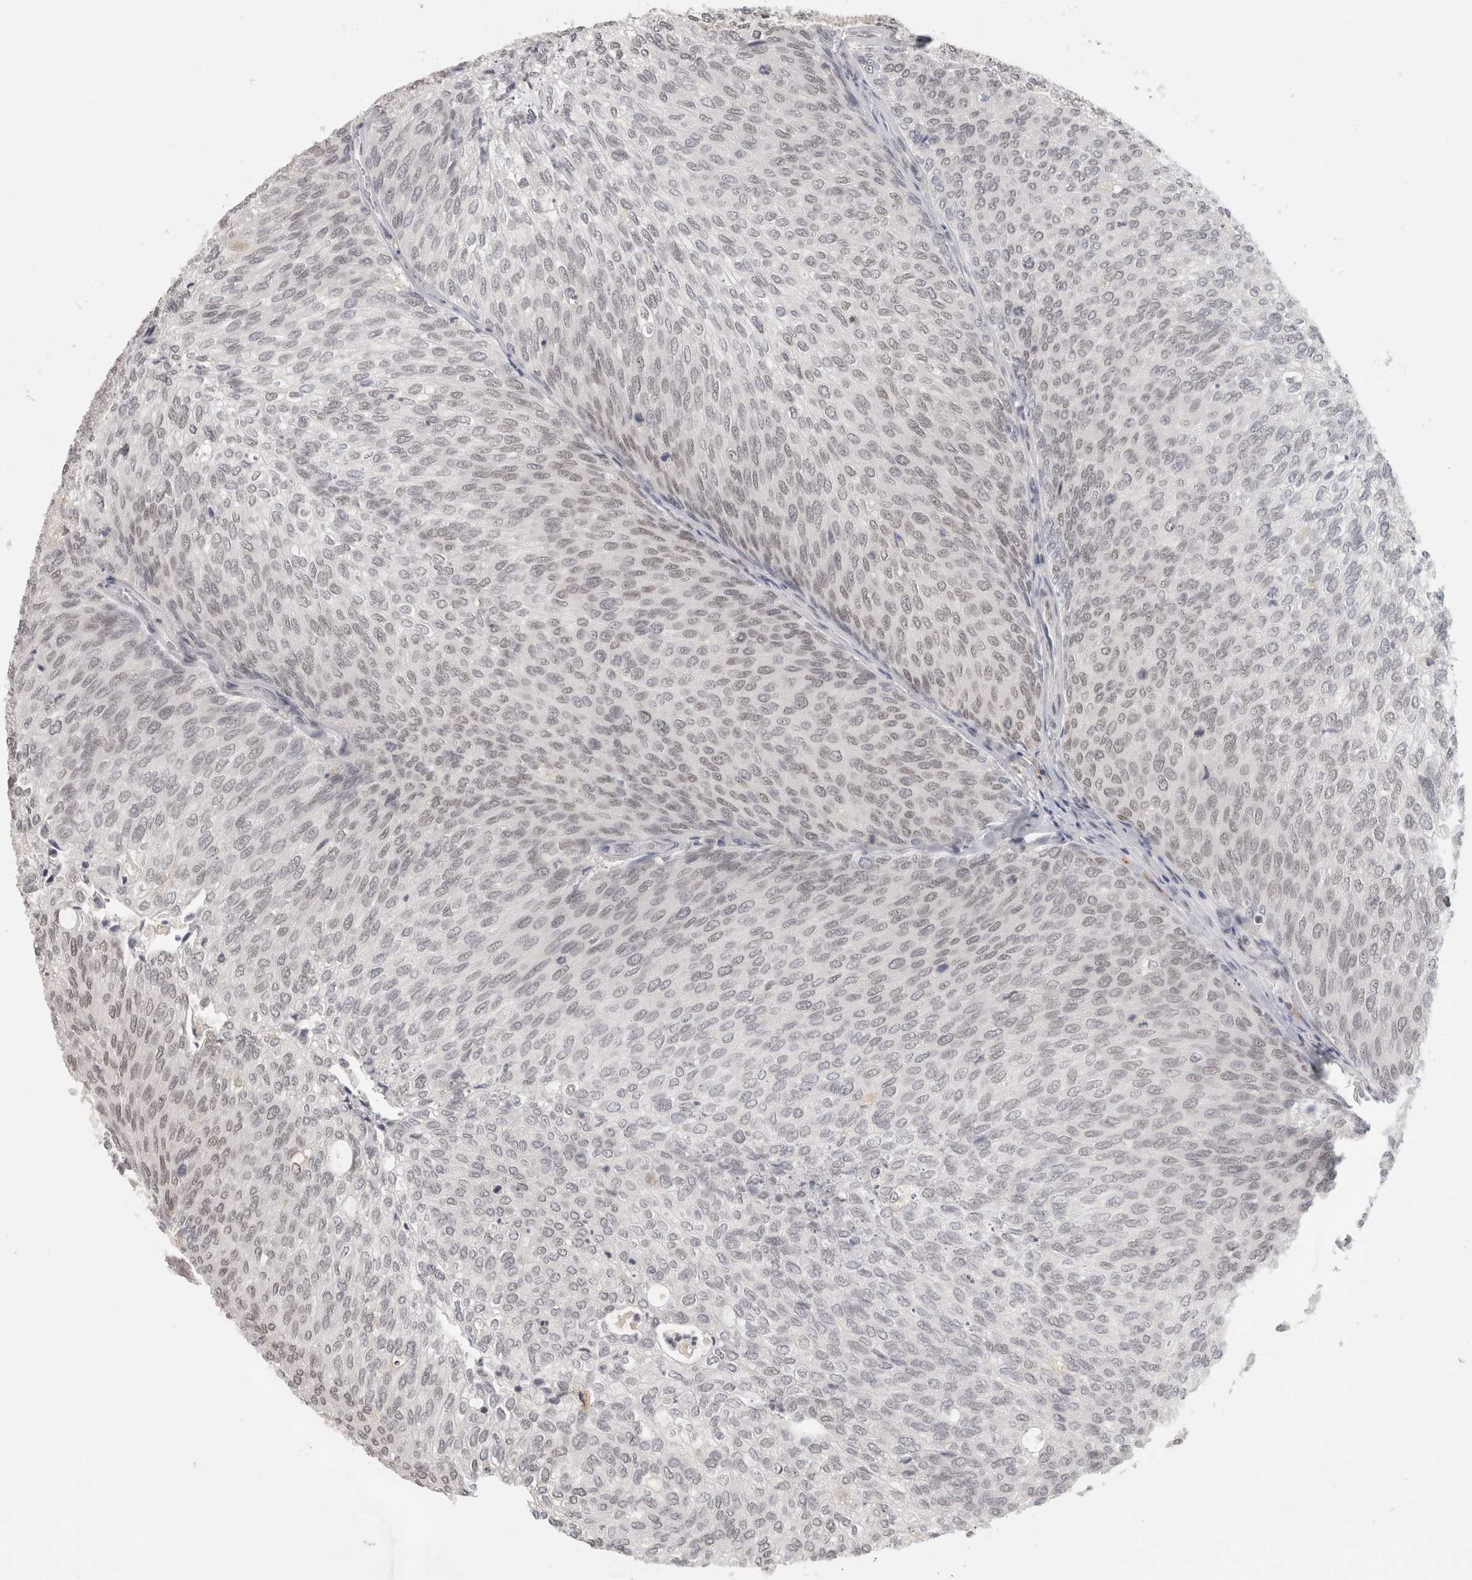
{"staining": {"intensity": "moderate", "quantity": "25%-75%", "location": "nuclear"}, "tissue": "urothelial cancer", "cell_type": "Tumor cells", "image_type": "cancer", "snomed": [{"axis": "morphology", "description": "Urothelial carcinoma, Low grade"}, {"axis": "topography", "description": "Urinary bladder"}], "caption": "Urothelial carcinoma (low-grade) stained for a protein (brown) exhibits moderate nuclear positive expression in about 25%-75% of tumor cells.", "gene": "ZNF830", "patient": {"sex": "female", "age": 79}}